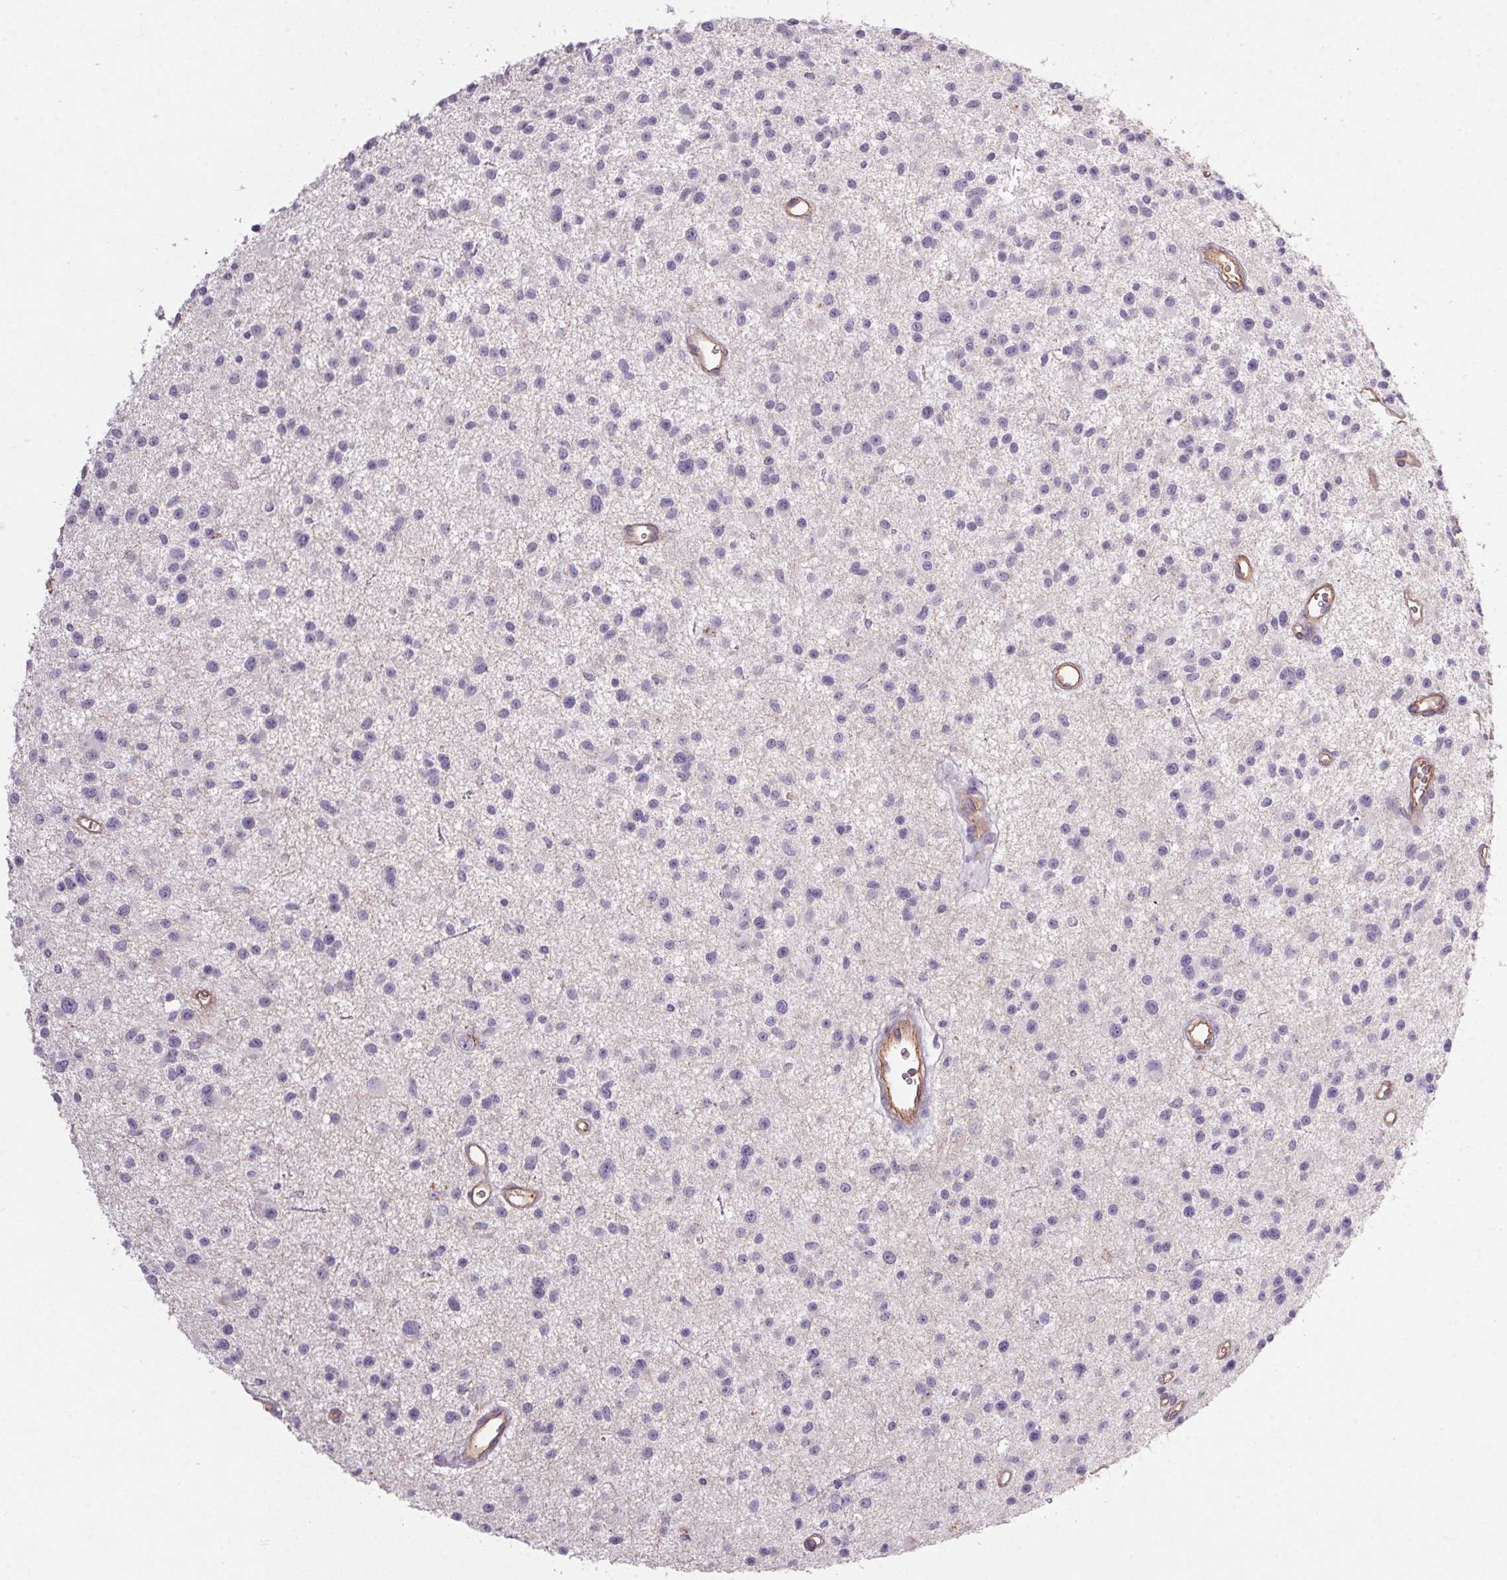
{"staining": {"intensity": "negative", "quantity": "none", "location": "none"}, "tissue": "glioma", "cell_type": "Tumor cells", "image_type": "cancer", "snomed": [{"axis": "morphology", "description": "Glioma, malignant, Low grade"}, {"axis": "topography", "description": "Brain"}], "caption": "Immunohistochemical staining of glioma displays no significant staining in tumor cells. The staining was performed using DAB (3,3'-diaminobenzidine) to visualize the protein expression in brown, while the nuclei were stained in blue with hematoxylin (Magnification: 20x).", "gene": "APOC4", "patient": {"sex": "male", "age": 43}}